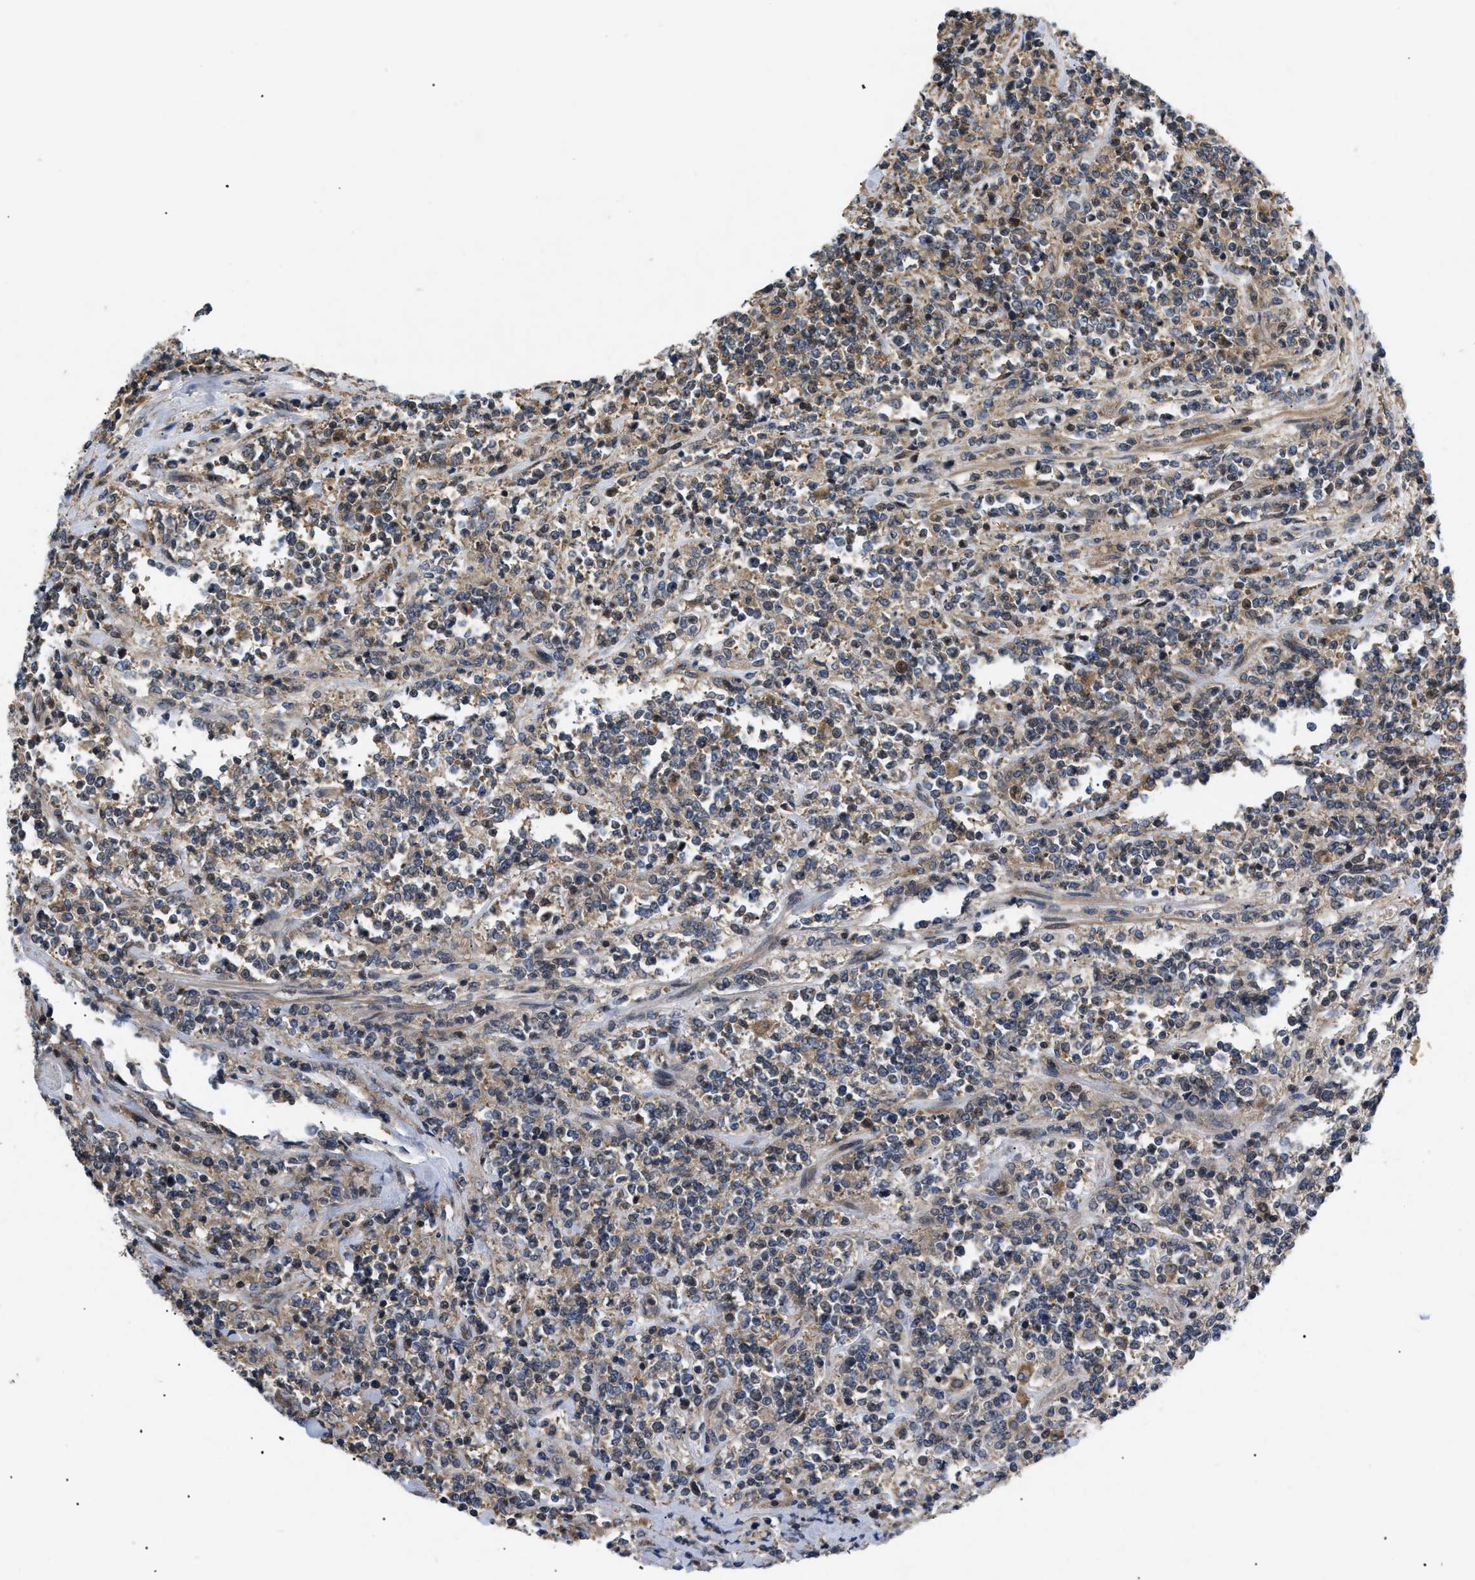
{"staining": {"intensity": "weak", "quantity": ">75%", "location": "cytoplasmic/membranous,nuclear"}, "tissue": "lymphoma", "cell_type": "Tumor cells", "image_type": "cancer", "snomed": [{"axis": "morphology", "description": "Malignant lymphoma, non-Hodgkin's type, High grade"}, {"axis": "topography", "description": "Soft tissue"}], "caption": "High-power microscopy captured an immunohistochemistry photomicrograph of lymphoma, revealing weak cytoplasmic/membranous and nuclear staining in approximately >75% of tumor cells.", "gene": "HMGCR", "patient": {"sex": "male", "age": 18}}